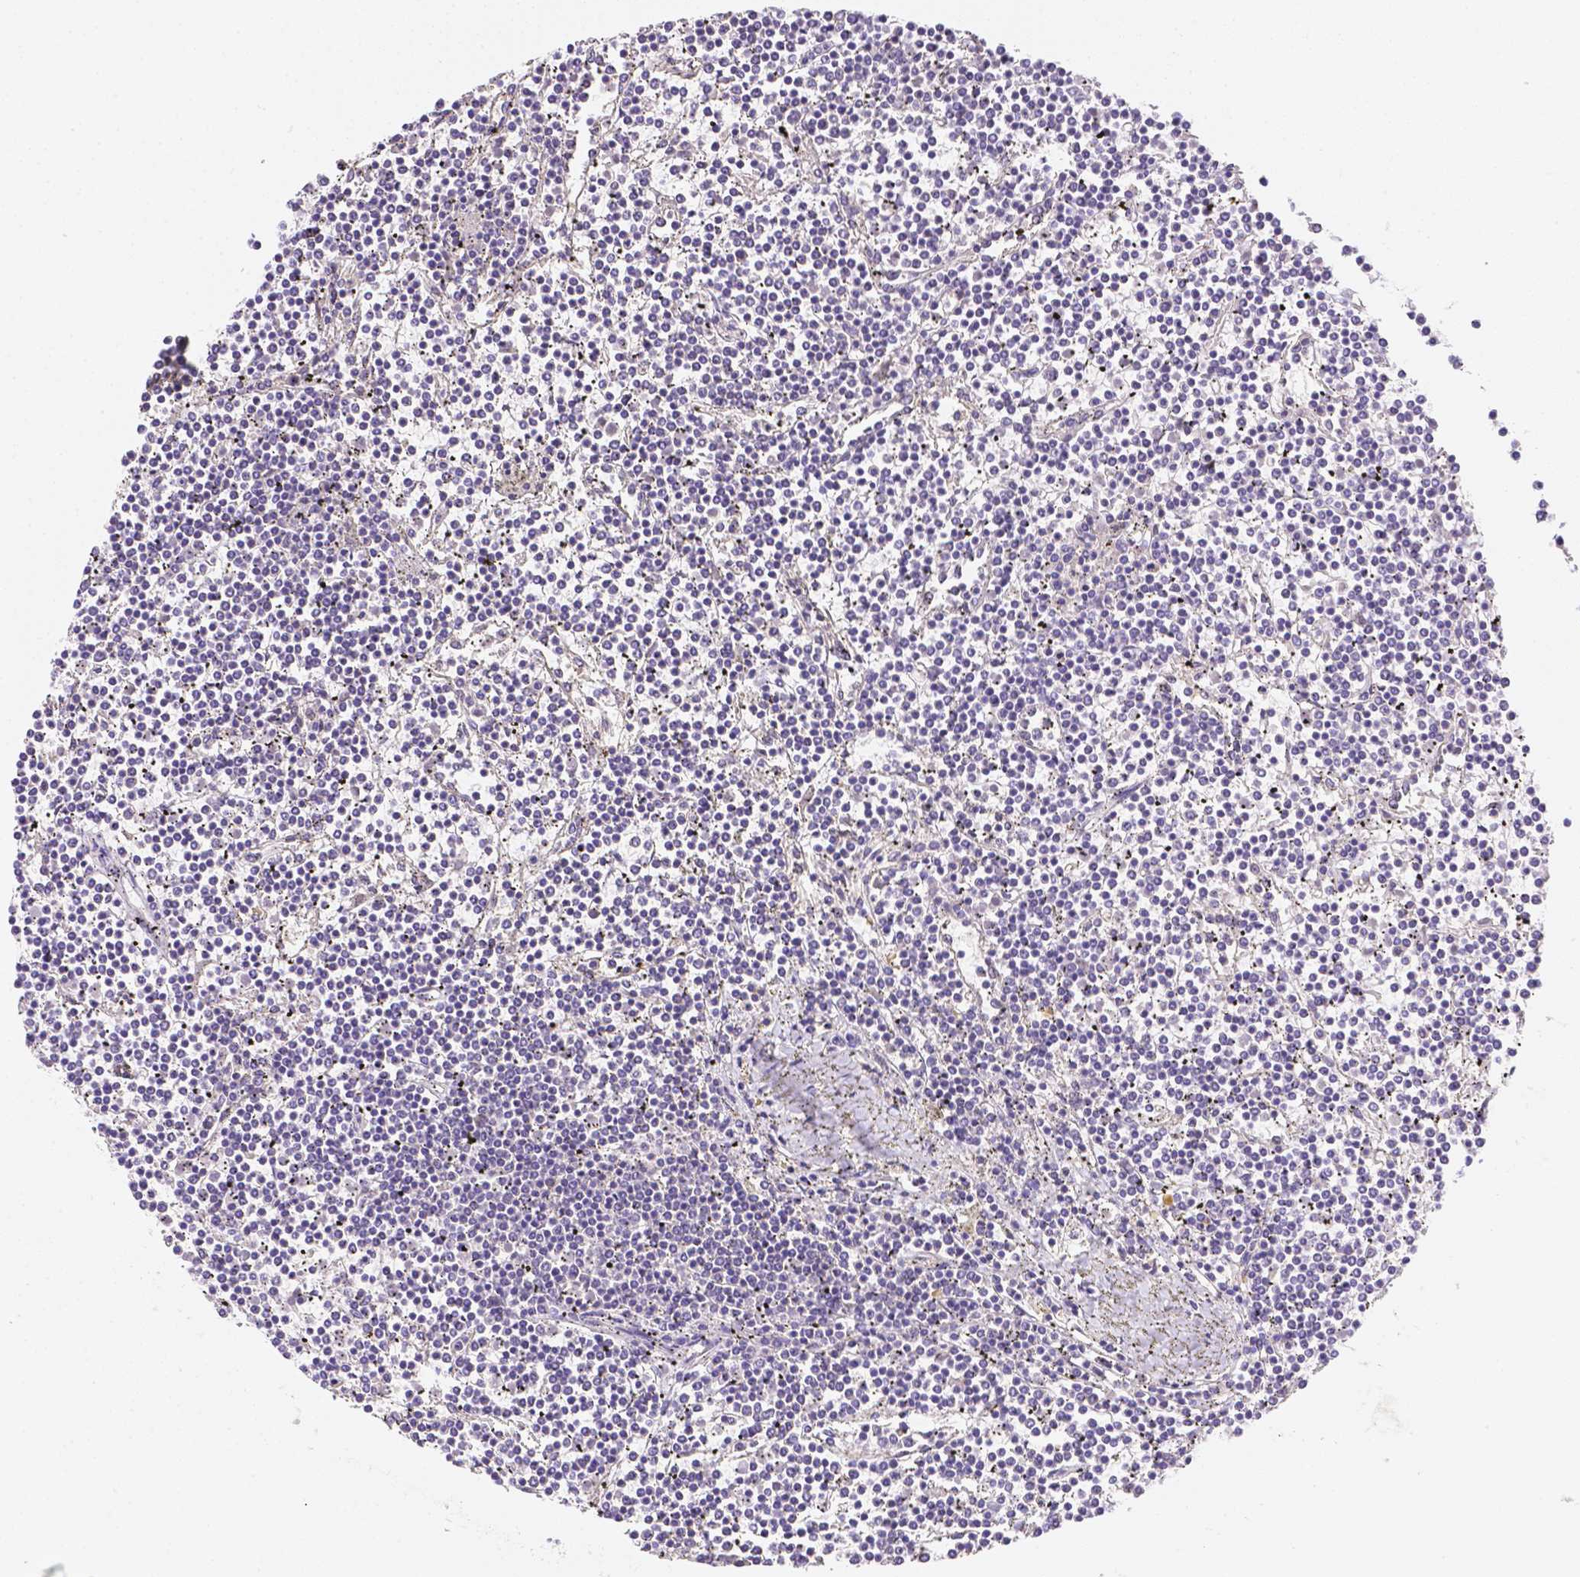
{"staining": {"intensity": "negative", "quantity": "none", "location": "none"}, "tissue": "lymphoma", "cell_type": "Tumor cells", "image_type": "cancer", "snomed": [{"axis": "morphology", "description": "Malignant lymphoma, non-Hodgkin's type, Low grade"}, {"axis": "topography", "description": "Spleen"}], "caption": "A histopathology image of lymphoma stained for a protein shows no brown staining in tumor cells.", "gene": "C10orf67", "patient": {"sex": "female", "age": 19}}